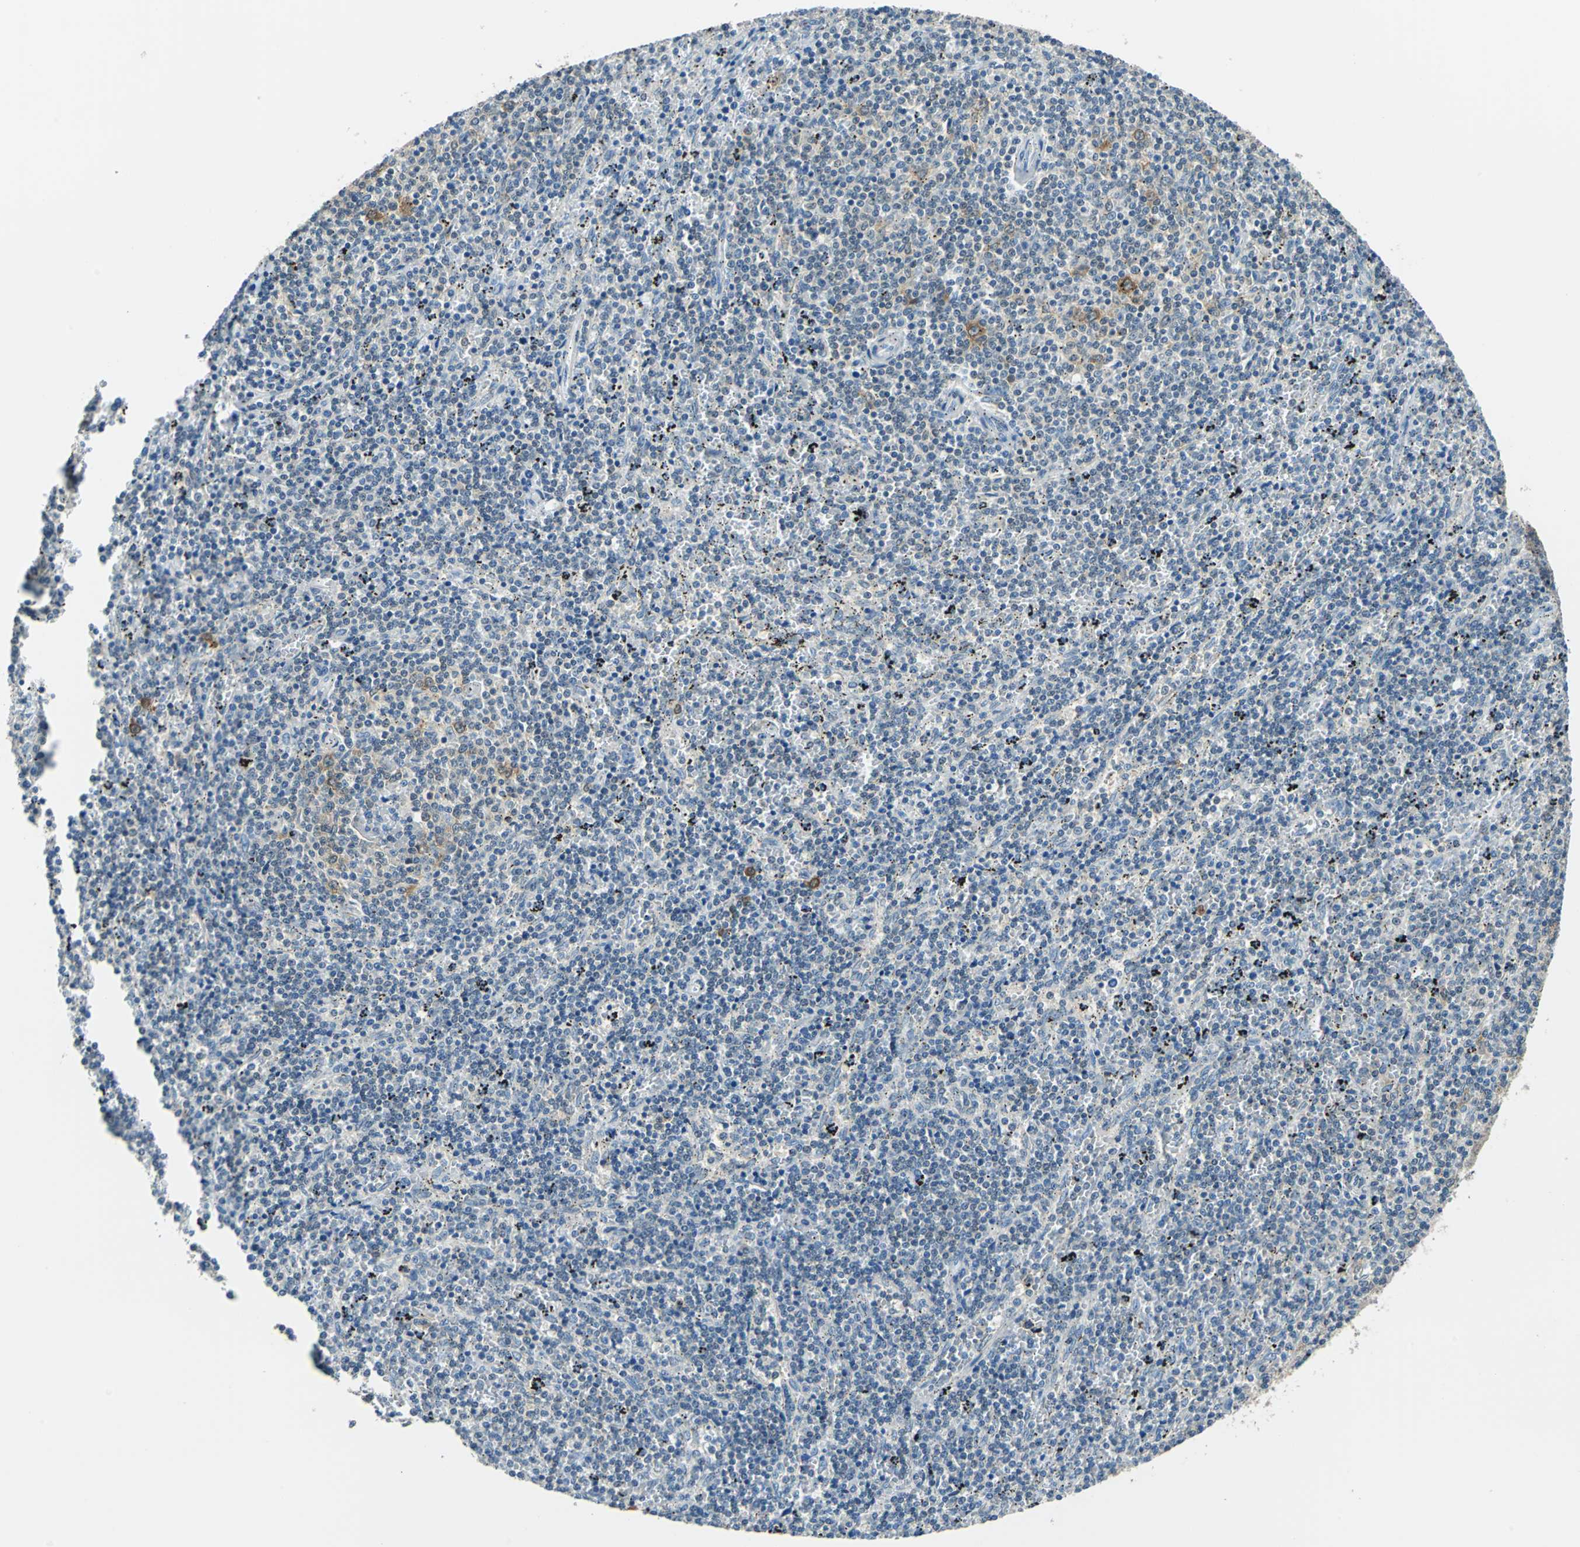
{"staining": {"intensity": "weak", "quantity": "<25%", "location": "cytoplasmic/membranous"}, "tissue": "lymphoma", "cell_type": "Tumor cells", "image_type": "cancer", "snomed": [{"axis": "morphology", "description": "Malignant lymphoma, non-Hodgkin's type, Low grade"}, {"axis": "topography", "description": "Spleen"}], "caption": "The immunohistochemistry image has no significant staining in tumor cells of lymphoma tissue.", "gene": "FKBP4", "patient": {"sex": "female", "age": 50}}